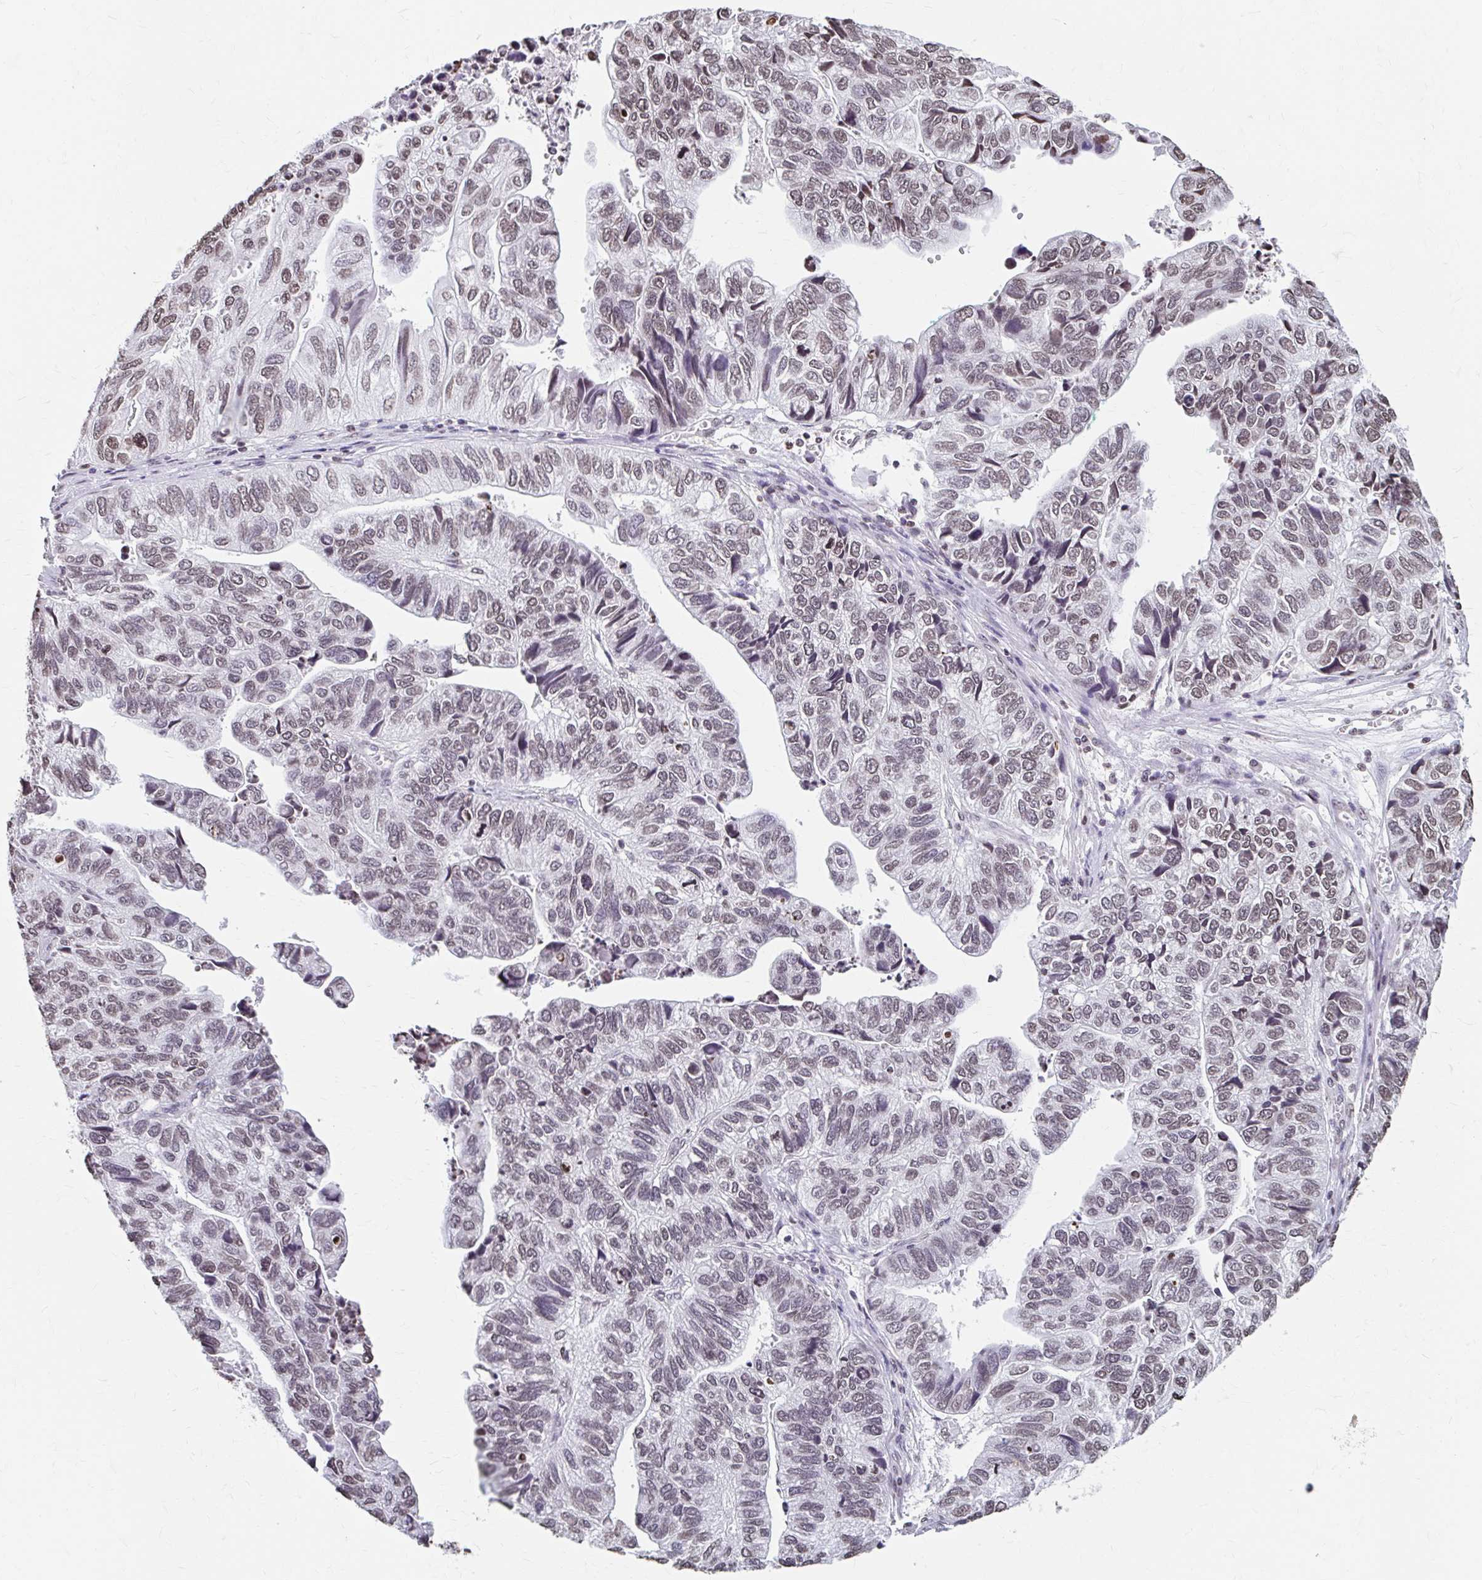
{"staining": {"intensity": "moderate", "quantity": "25%-75%", "location": "nuclear"}, "tissue": "stomach cancer", "cell_type": "Tumor cells", "image_type": "cancer", "snomed": [{"axis": "morphology", "description": "Adenocarcinoma, NOS"}, {"axis": "topography", "description": "Stomach, upper"}], "caption": "This histopathology image reveals stomach cancer (adenocarcinoma) stained with immunohistochemistry to label a protein in brown. The nuclear of tumor cells show moderate positivity for the protein. Nuclei are counter-stained blue.", "gene": "ORC3", "patient": {"sex": "female", "age": 67}}